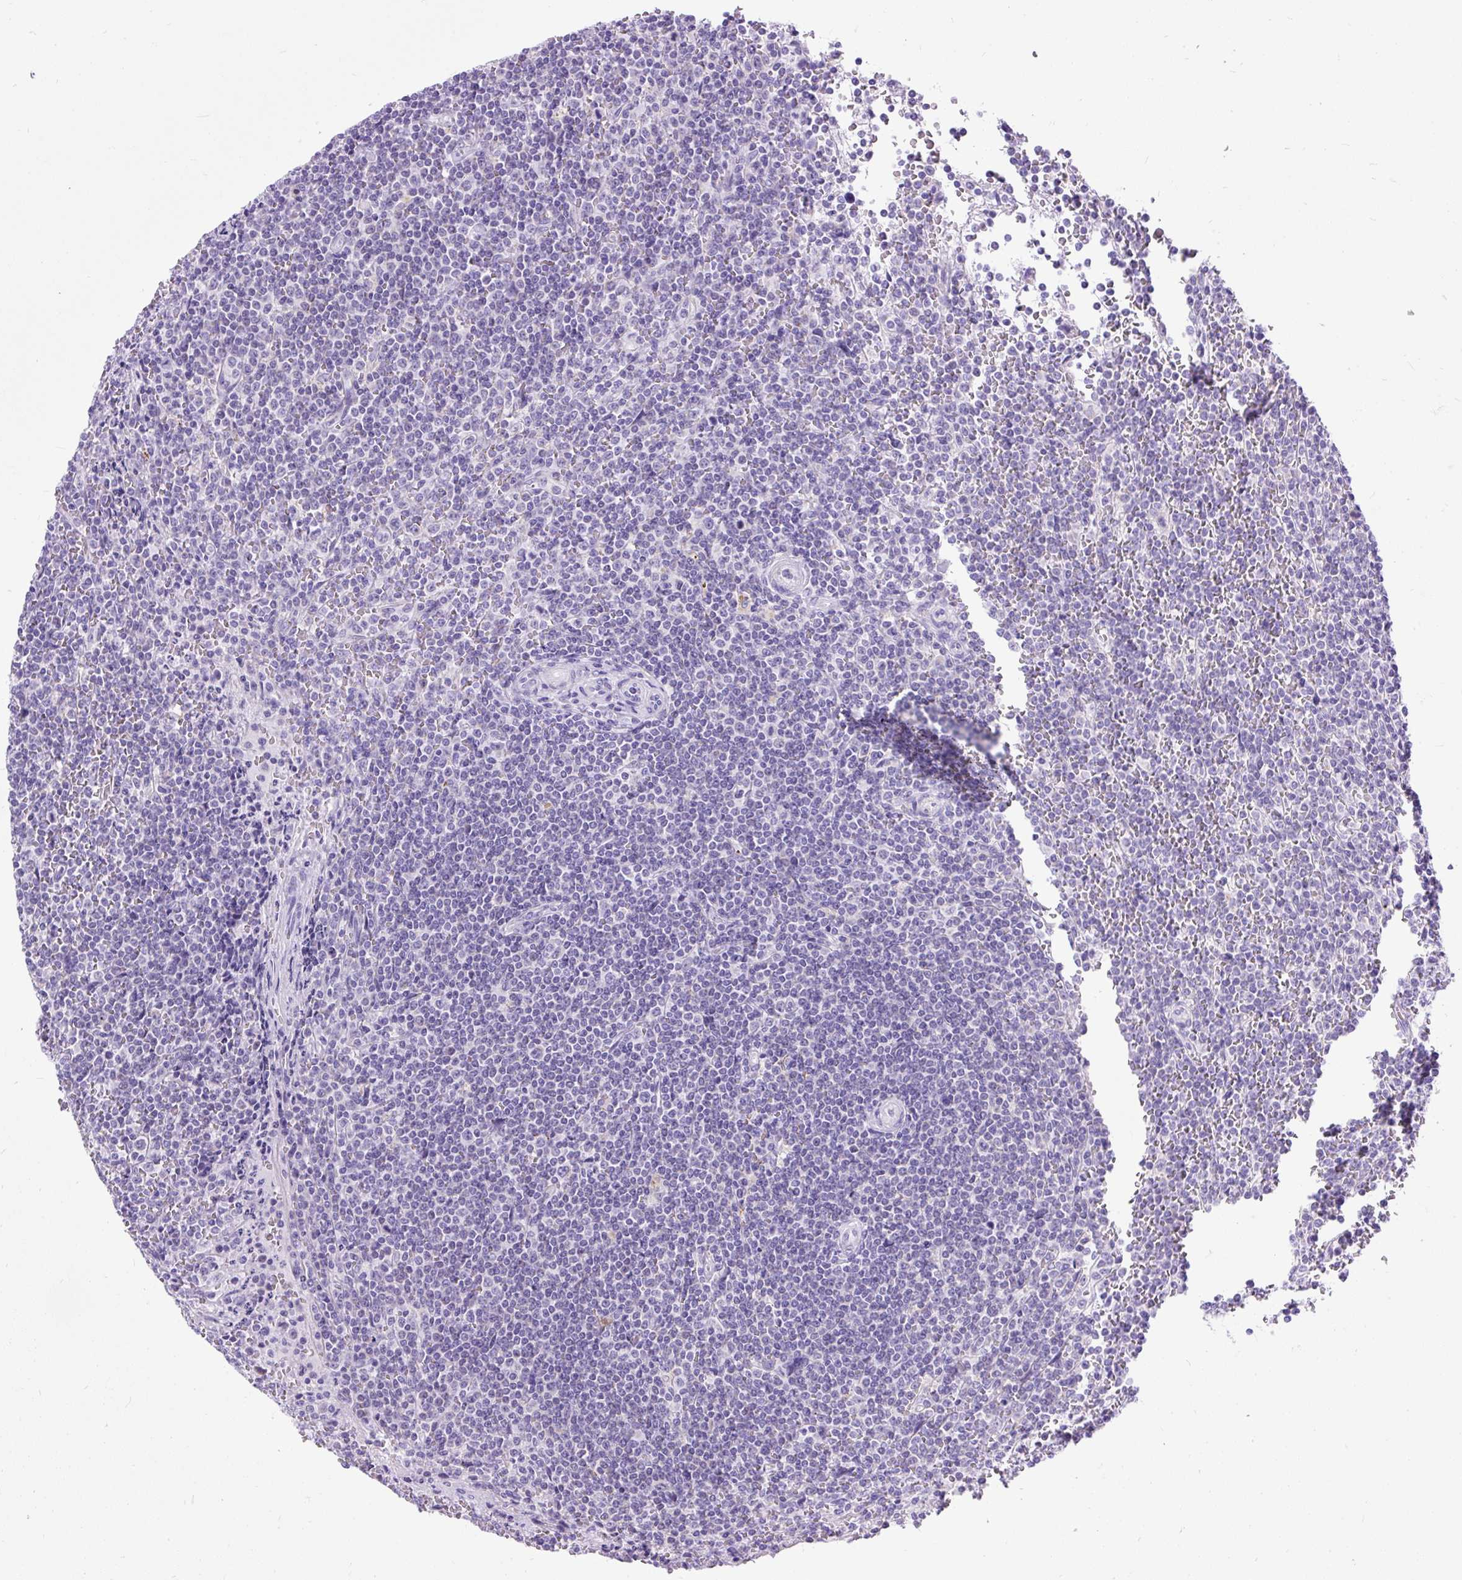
{"staining": {"intensity": "negative", "quantity": "none", "location": "none"}, "tissue": "lymphoma", "cell_type": "Tumor cells", "image_type": "cancer", "snomed": [{"axis": "morphology", "description": "Malignant lymphoma, non-Hodgkin's type, Low grade"}, {"axis": "topography", "description": "Spleen"}], "caption": "The immunohistochemistry photomicrograph has no significant expression in tumor cells of malignant lymphoma, non-Hodgkin's type (low-grade) tissue.", "gene": "ZNF256", "patient": {"sex": "female", "age": 19}}